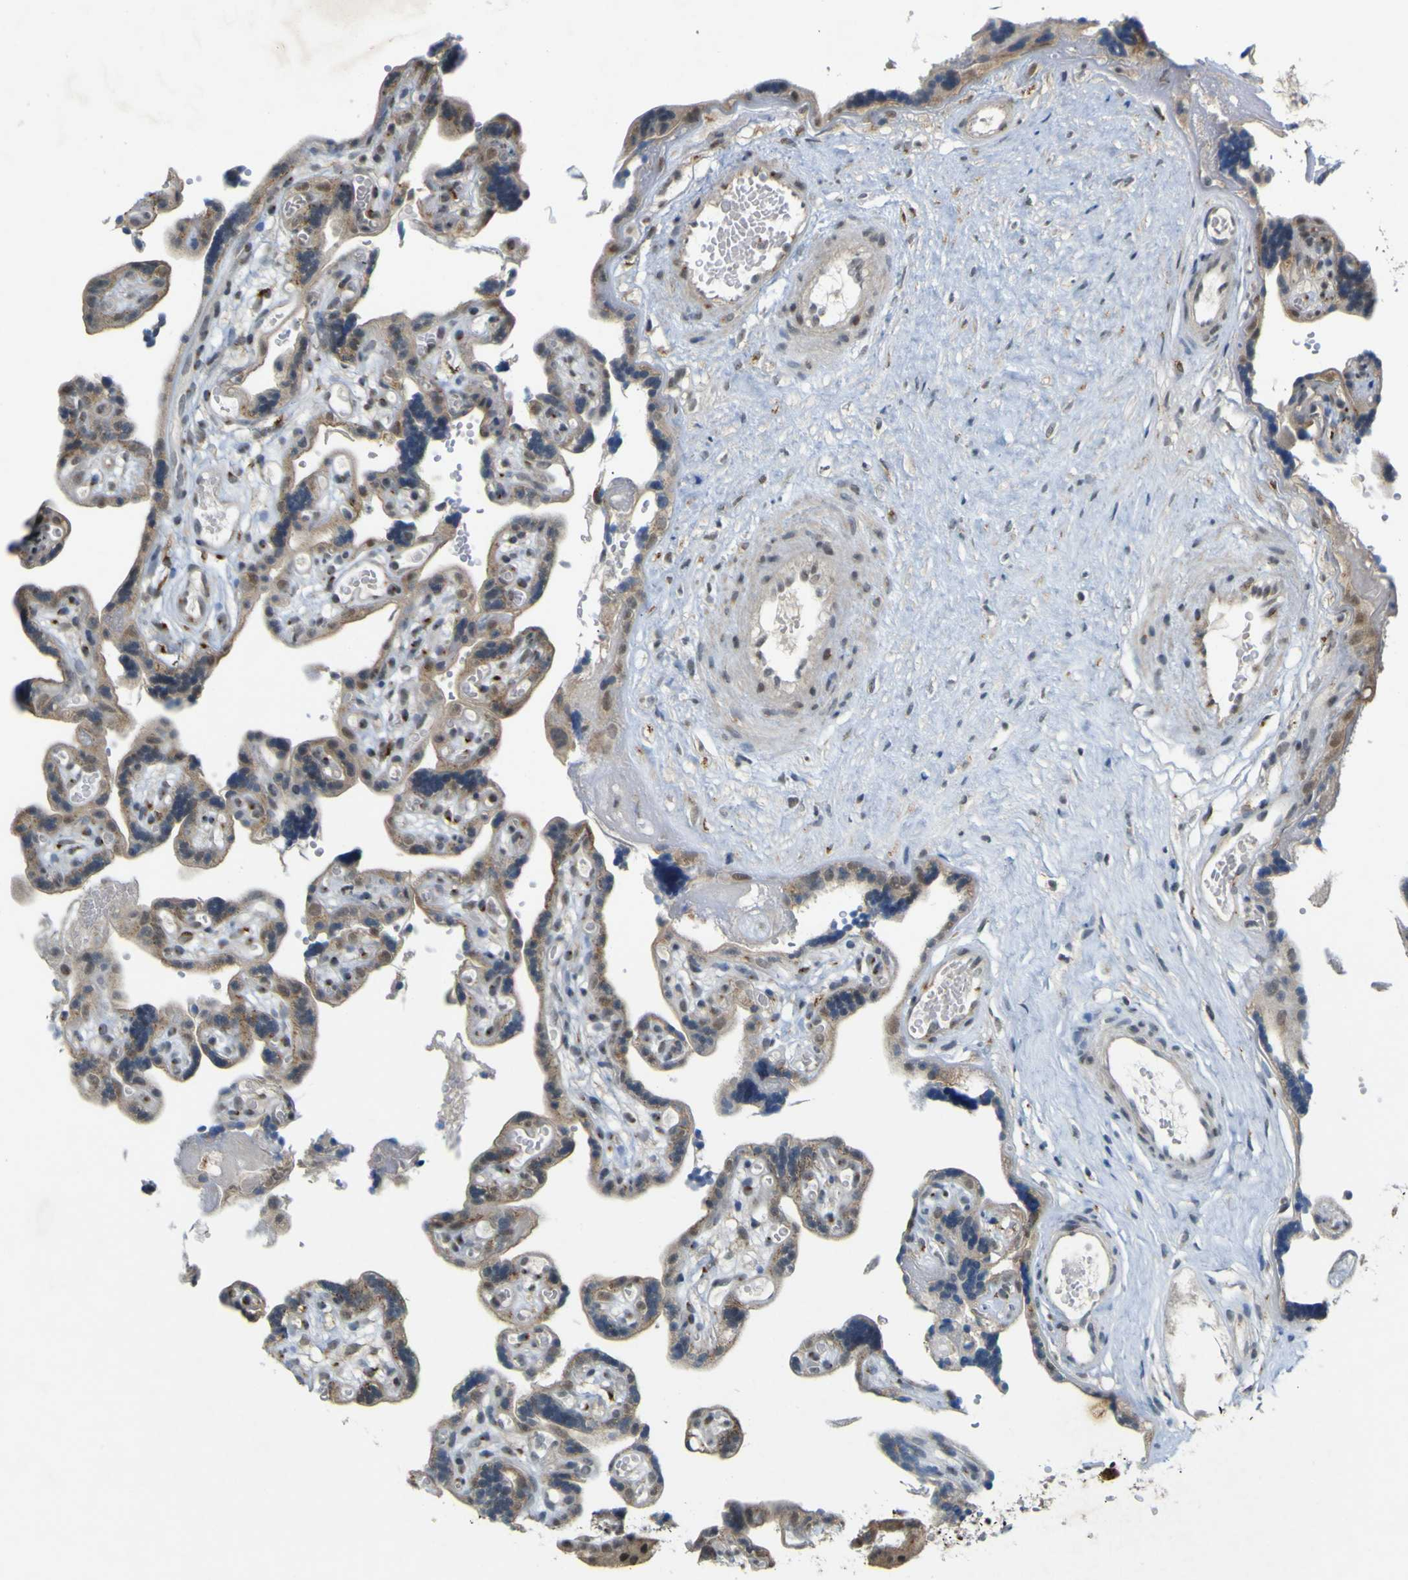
{"staining": {"intensity": "weak", "quantity": ">75%", "location": "cytoplasmic/membranous"}, "tissue": "placenta", "cell_type": "Decidual cells", "image_type": "normal", "snomed": [{"axis": "morphology", "description": "Normal tissue, NOS"}, {"axis": "topography", "description": "Placenta"}], "caption": "Immunohistochemical staining of unremarkable placenta displays >75% levels of weak cytoplasmic/membranous protein expression in about >75% of decidual cells. The staining was performed using DAB, with brown indicating positive protein expression. Nuclei are stained blue with hematoxylin.", "gene": "IGF2R", "patient": {"sex": "female", "age": 30}}